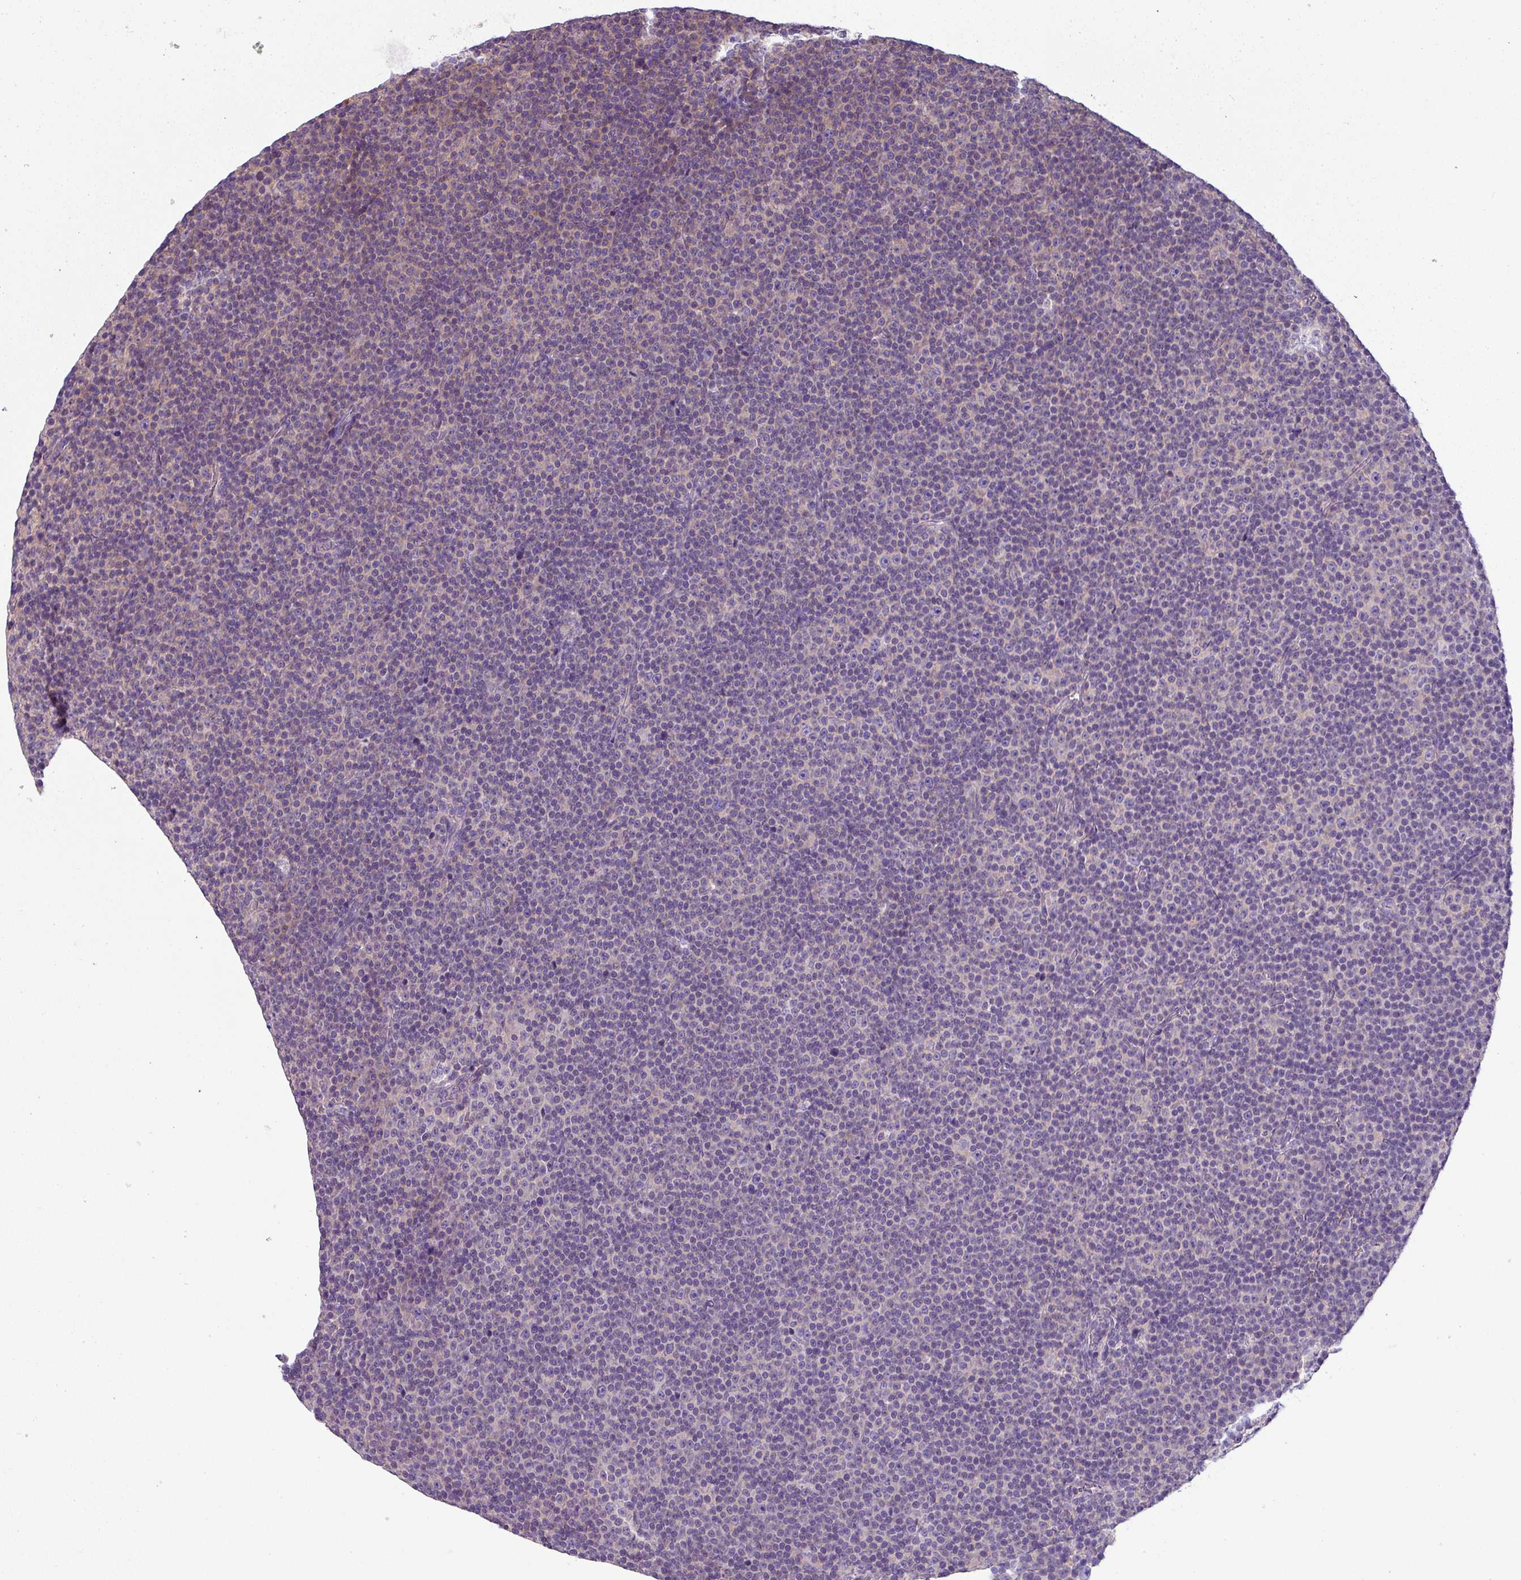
{"staining": {"intensity": "negative", "quantity": "none", "location": "none"}, "tissue": "lymphoma", "cell_type": "Tumor cells", "image_type": "cancer", "snomed": [{"axis": "morphology", "description": "Malignant lymphoma, non-Hodgkin's type, Low grade"}, {"axis": "topography", "description": "Lymph node"}], "caption": "There is no significant staining in tumor cells of malignant lymphoma, non-Hodgkin's type (low-grade).", "gene": "PALS2", "patient": {"sex": "female", "age": 67}}